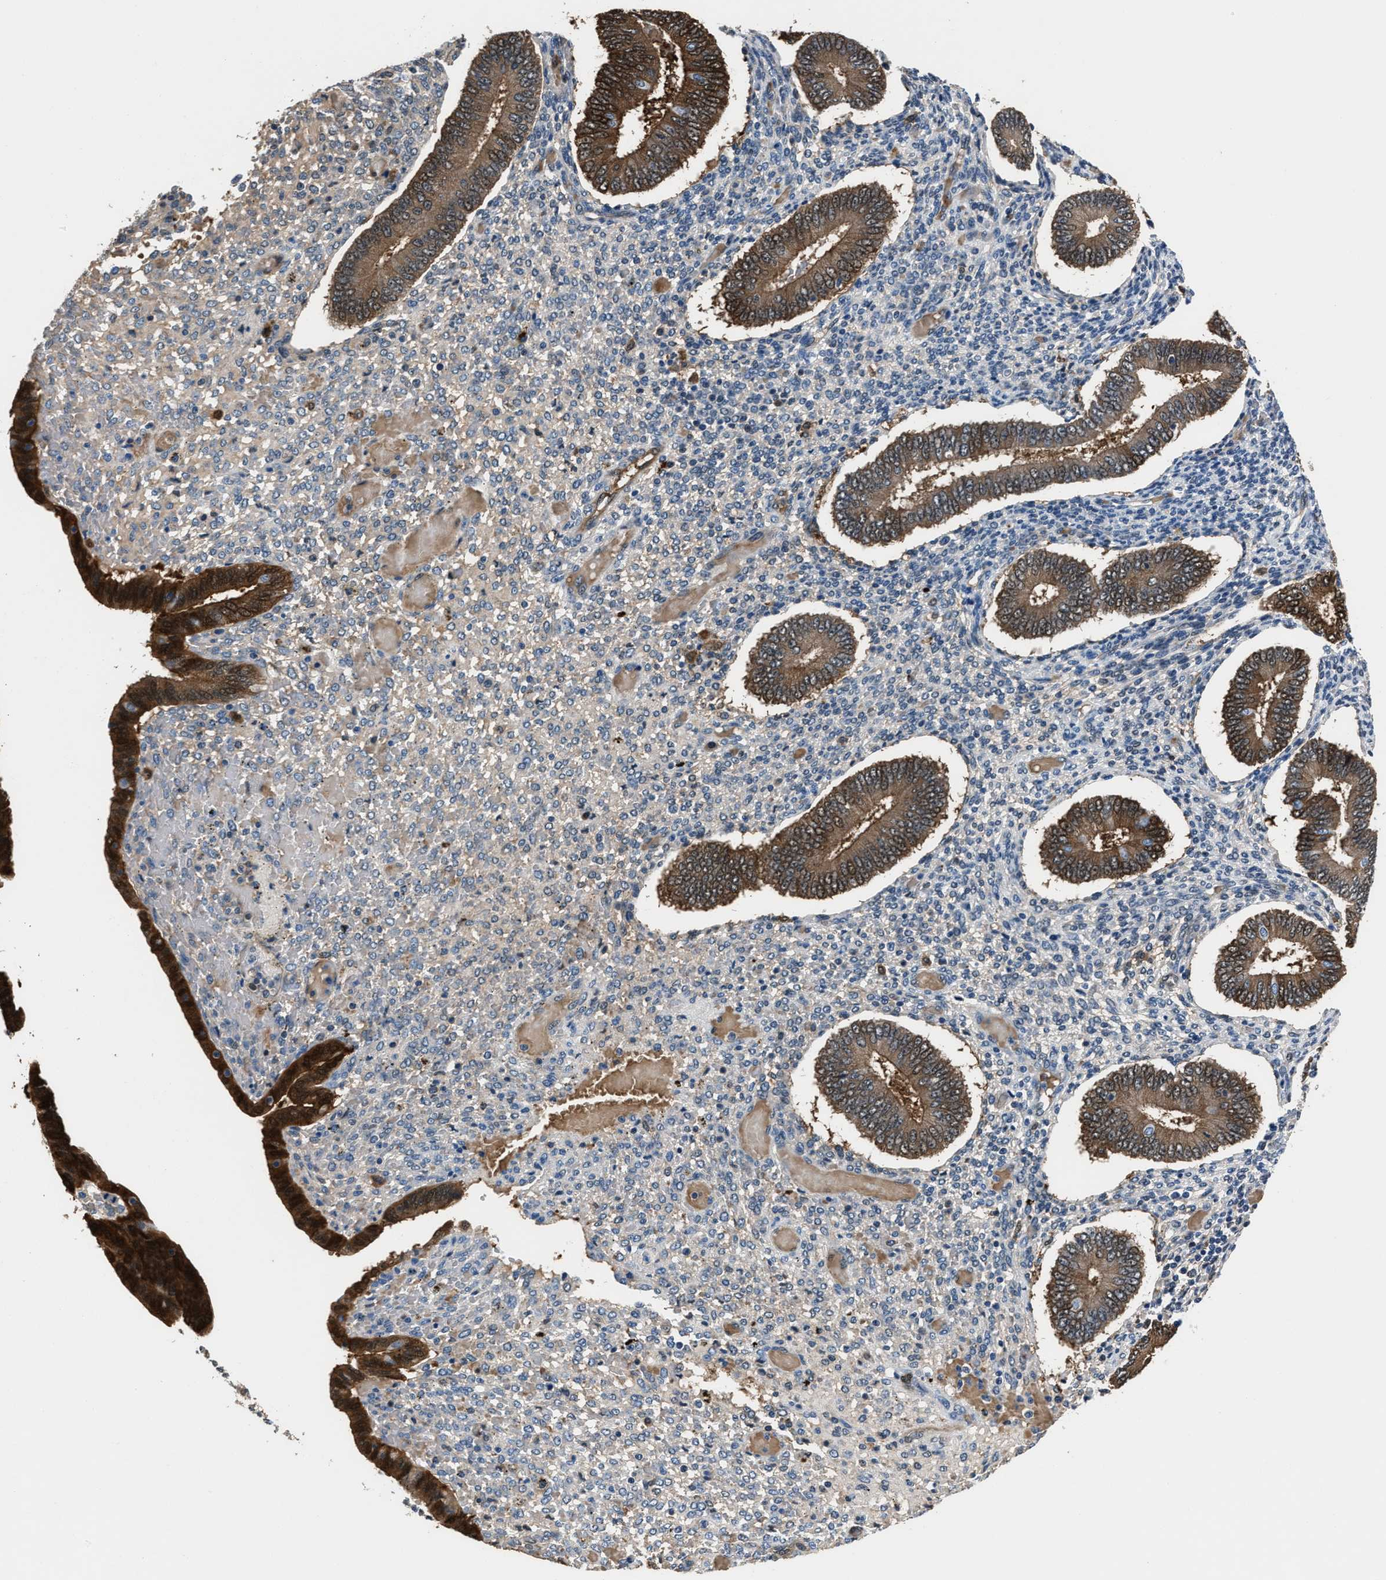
{"staining": {"intensity": "negative", "quantity": "none", "location": "none"}, "tissue": "endometrium", "cell_type": "Cells in endometrial stroma", "image_type": "normal", "snomed": [{"axis": "morphology", "description": "Normal tissue, NOS"}, {"axis": "topography", "description": "Endometrium"}], "caption": "This is a image of IHC staining of unremarkable endometrium, which shows no expression in cells in endometrial stroma. (Stains: DAB (3,3'-diaminobenzidine) IHC with hematoxylin counter stain, Microscopy: brightfield microscopy at high magnification).", "gene": "PPA1", "patient": {"sex": "female", "age": 42}}